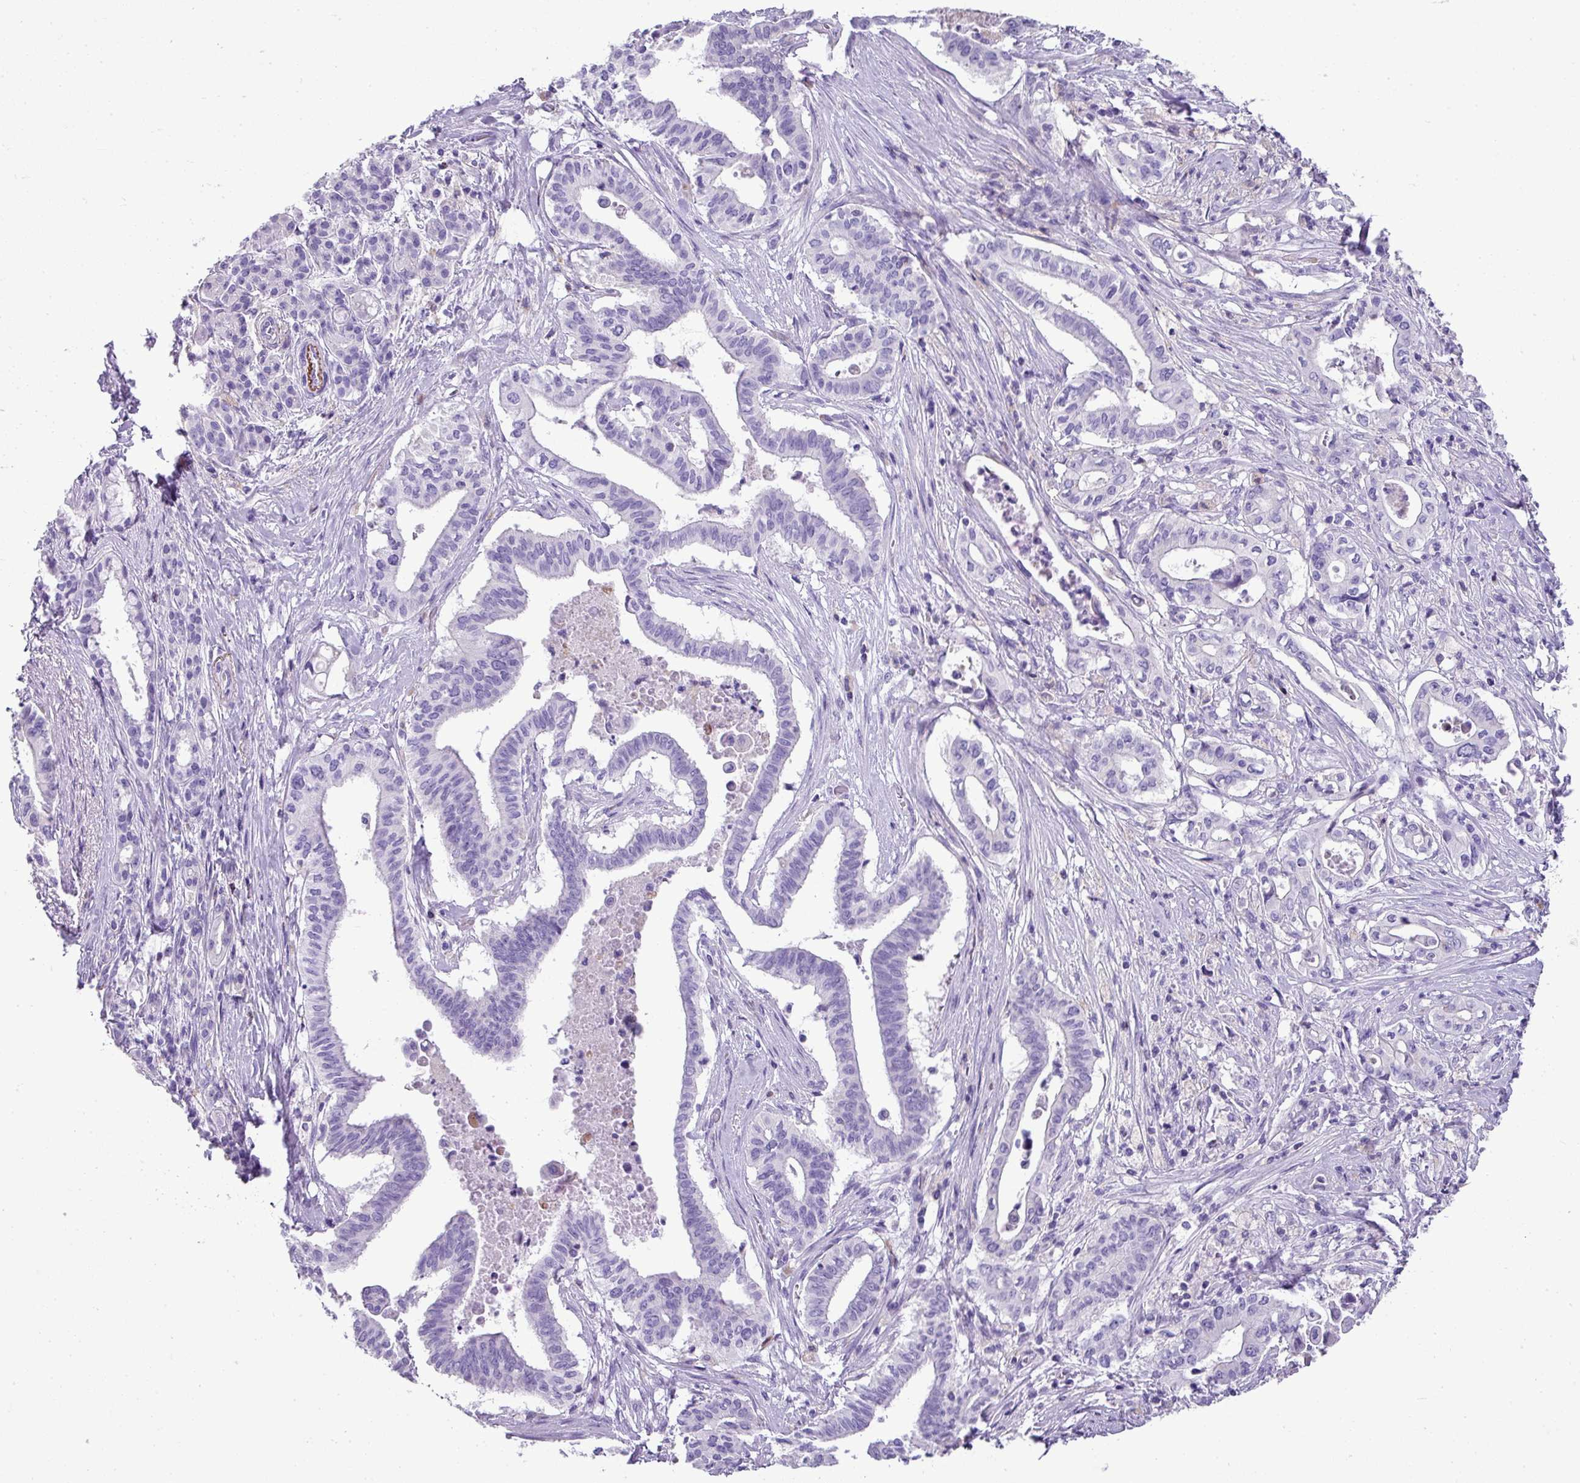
{"staining": {"intensity": "negative", "quantity": "none", "location": "none"}, "tissue": "pancreatic cancer", "cell_type": "Tumor cells", "image_type": "cancer", "snomed": [{"axis": "morphology", "description": "Adenocarcinoma, NOS"}, {"axis": "topography", "description": "Pancreas"}], "caption": "Protein analysis of pancreatic cancer exhibits no significant positivity in tumor cells.", "gene": "ZNF568", "patient": {"sex": "female", "age": 77}}